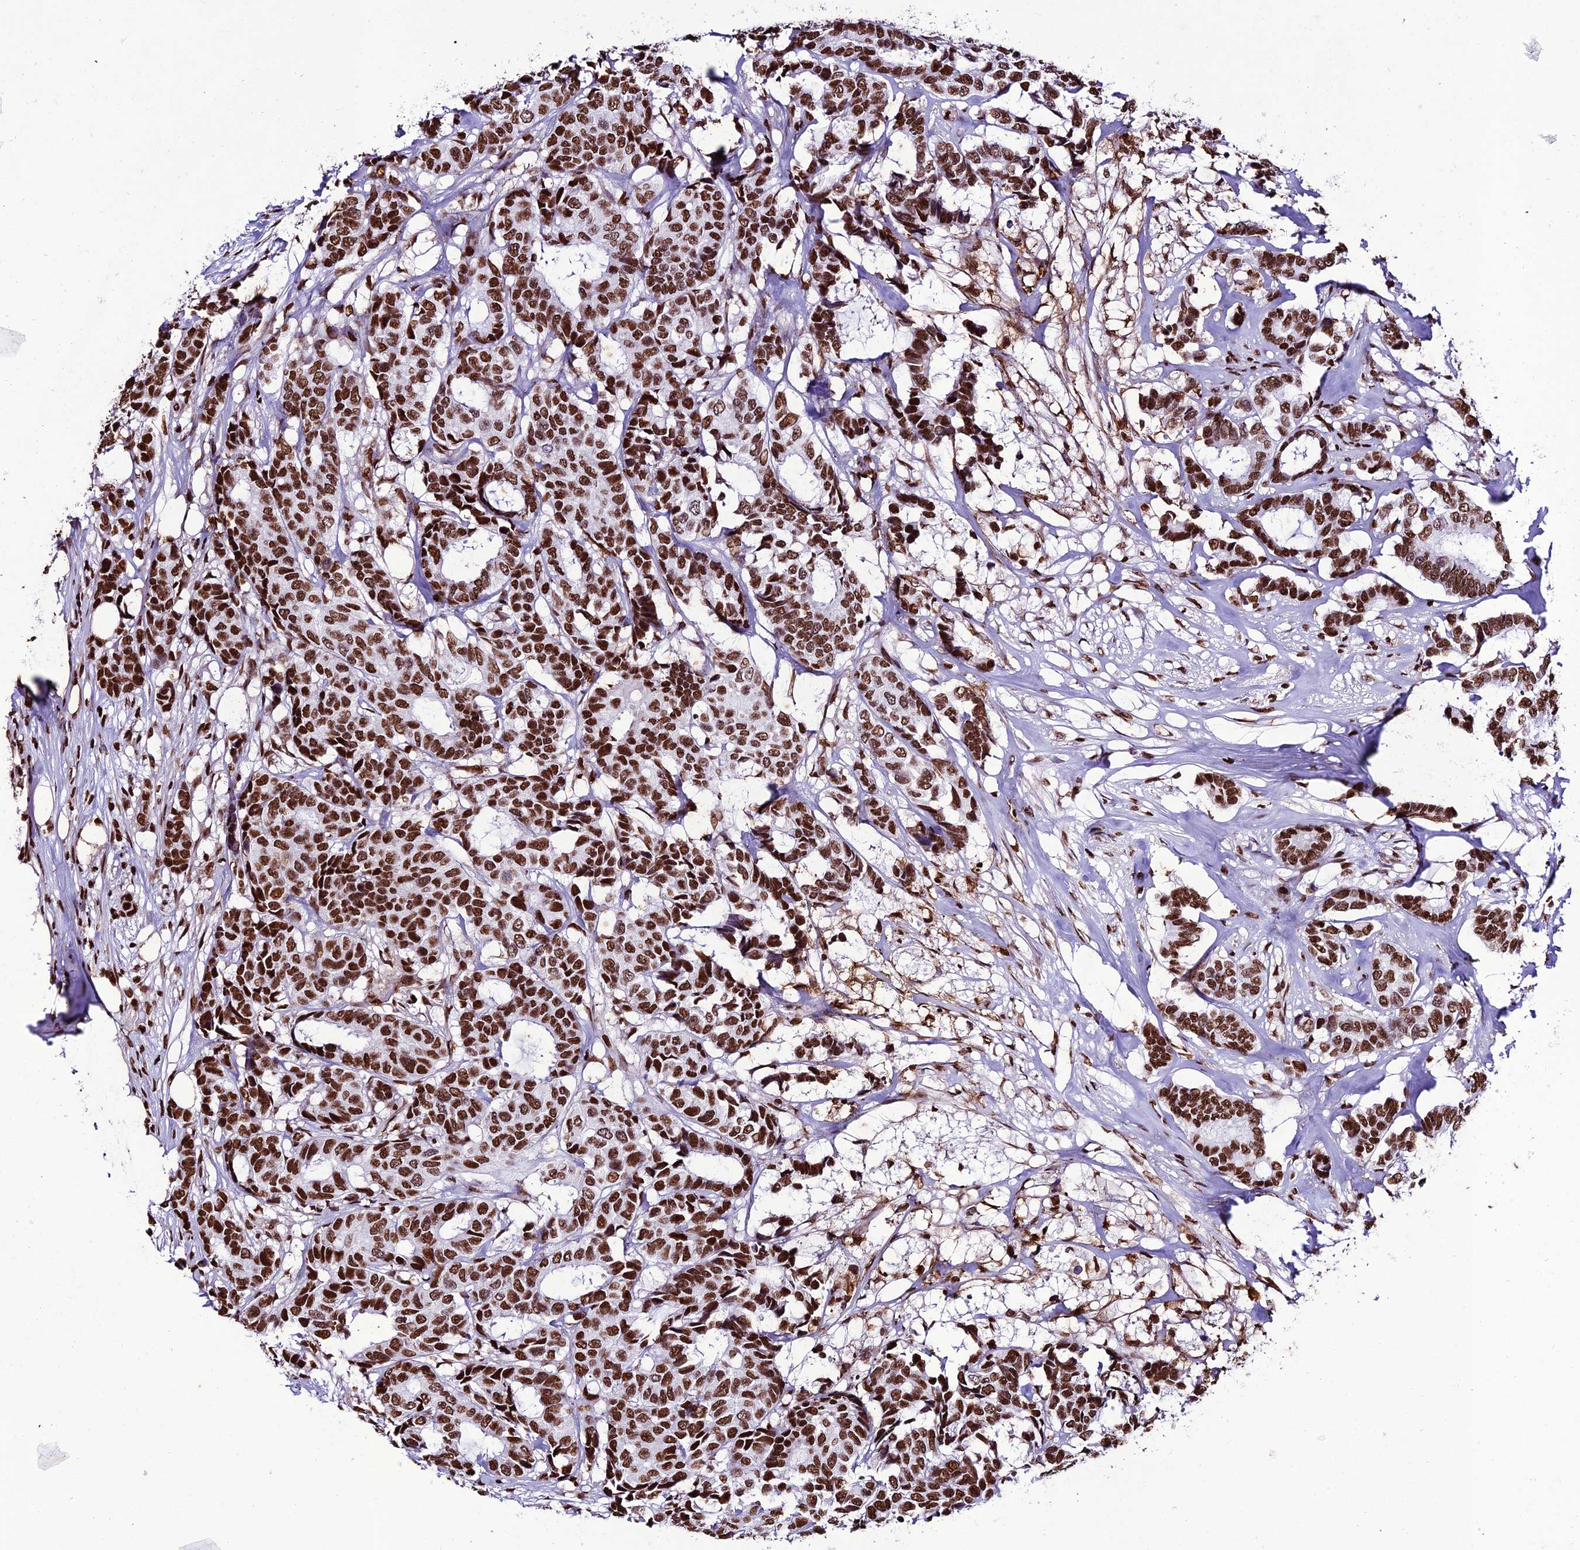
{"staining": {"intensity": "strong", "quantity": ">75%", "location": "nuclear"}, "tissue": "breast cancer", "cell_type": "Tumor cells", "image_type": "cancer", "snomed": [{"axis": "morphology", "description": "Duct carcinoma"}, {"axis": "topography", "description": "Breast"}], "caption": "The micrograph reveals staining of breast cancer (infiltrating ductal carcinoma), revealing strong nuclear protein positivity (brown color) within tumor cells.", "gene": "INO80E", "patient": {"sex": "female", "age": 87}}